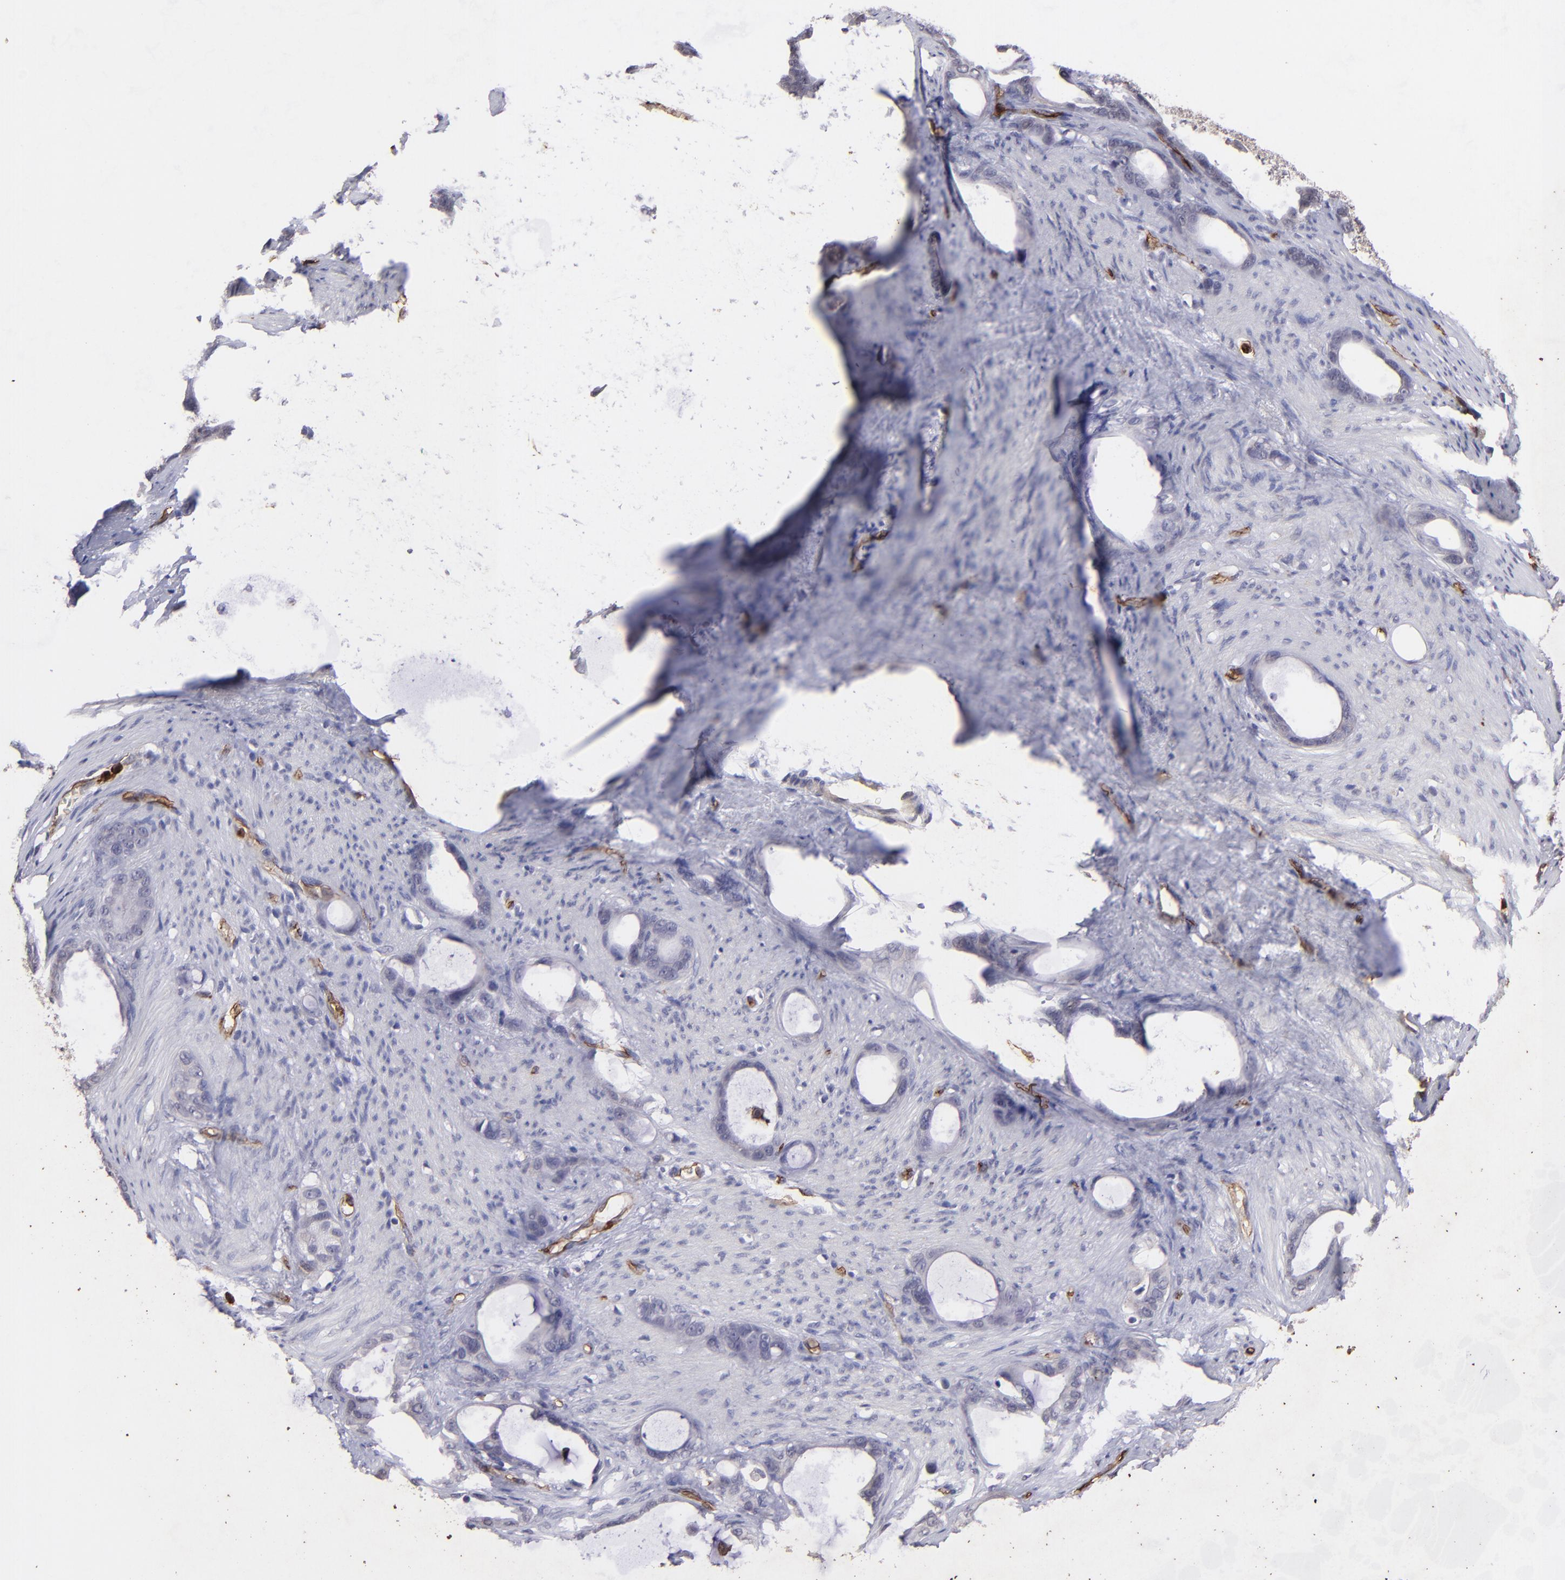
{"staining": {"intensity": "negative", "quantity": "none", "location": "none"}, "tissue": "stomach cancer", "cell_type": "Tumor cells", "image_type": "cancer", "snomed": [{"axis": "morphology", "description": "Adenocarcinoma, NOS"}, {"axis": "topography", "description": "Stomach"}], "caption": "Tumor cells are negative for protein expression in human adenocarcinoma (stomach).", "gene": "DYSF", "patient": {"sex": "female", "age": 75}}